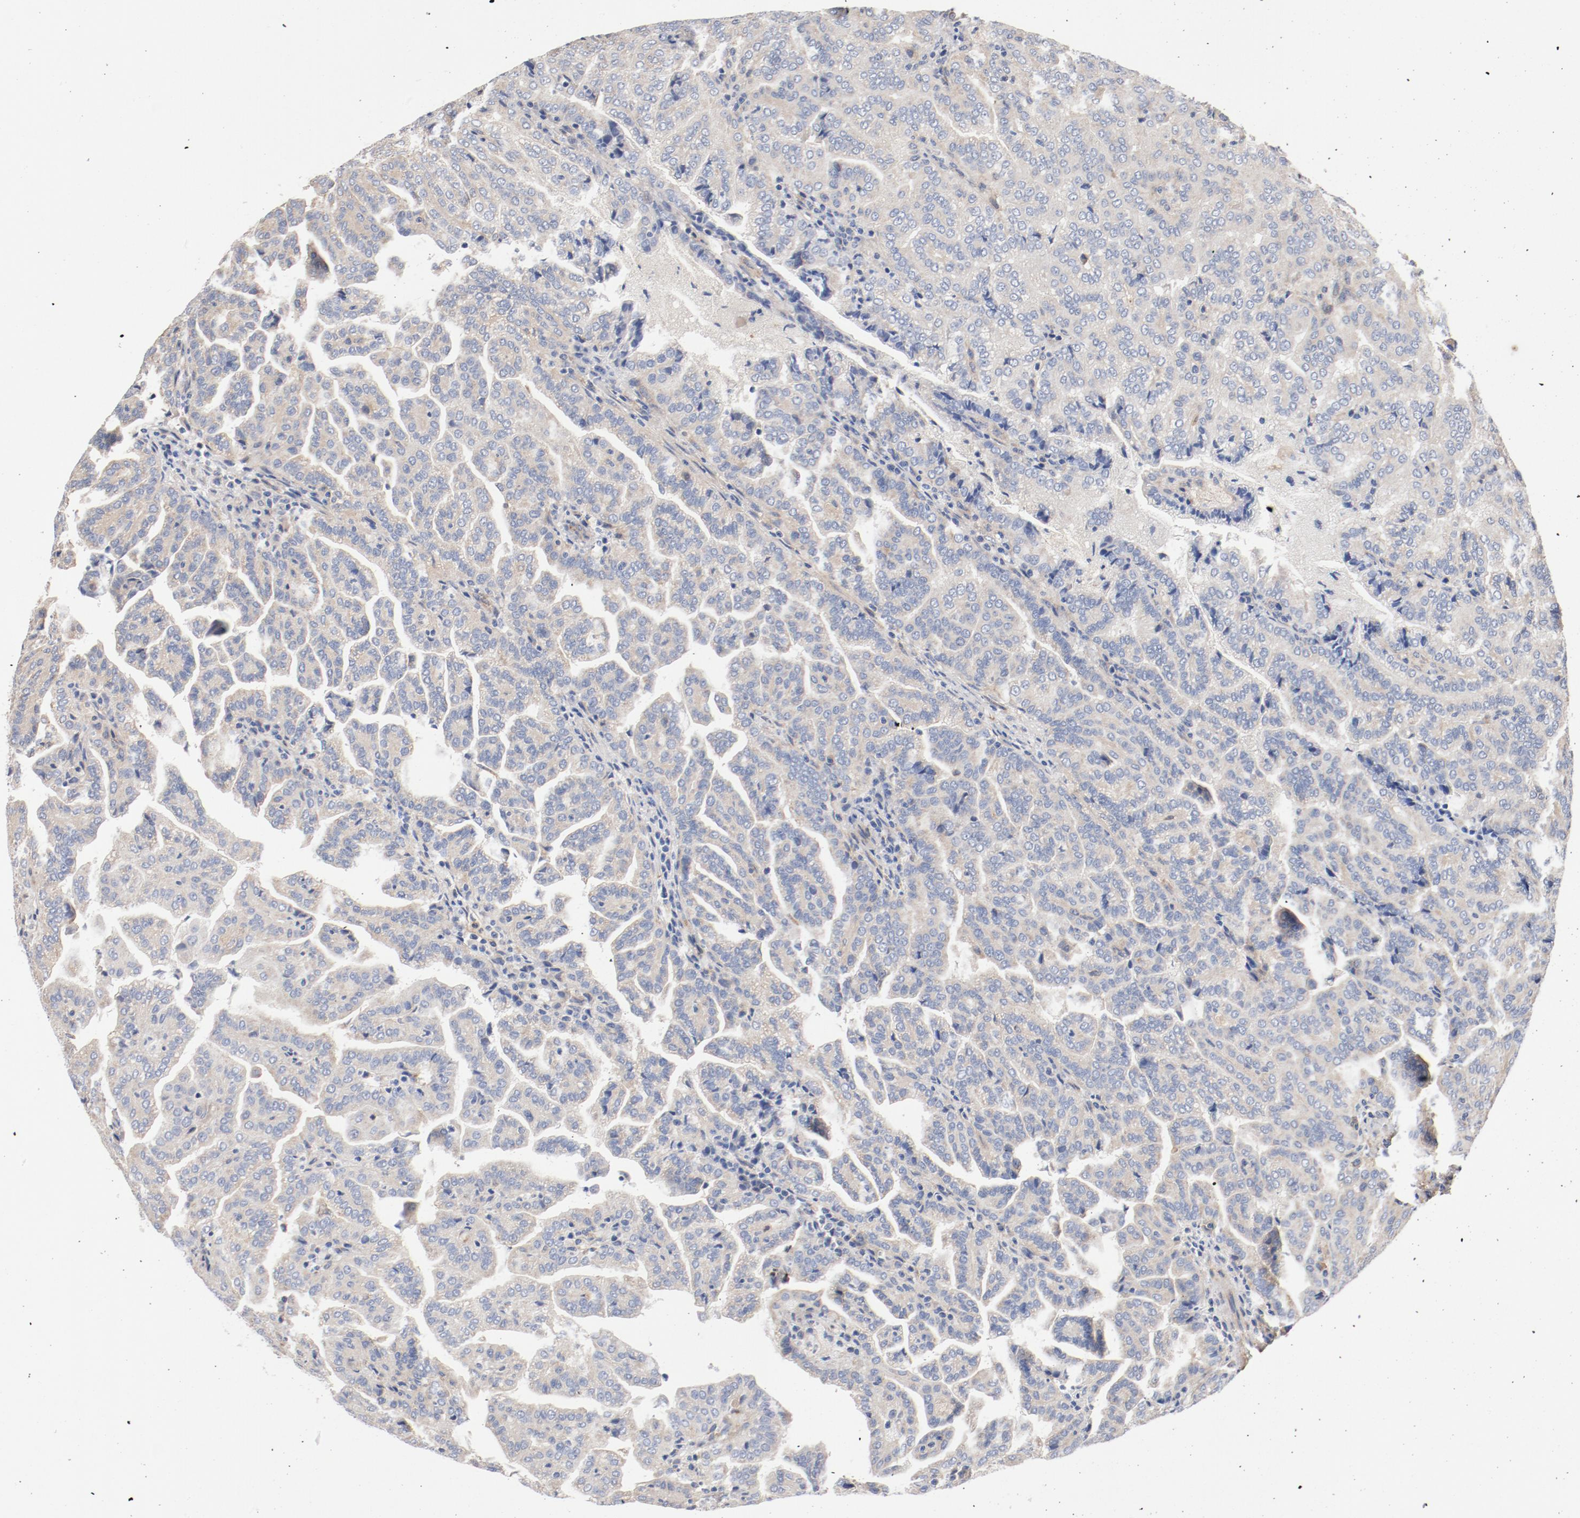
{"staining": {"intensity": "weak", "quantity": "25%-75%", "location": "cytoplasmic/membranous"}, "tissue": "renal cancer", "cell_type": "Tumor cells", "image_type": "cancer", "snomed": [{"axis": "morphology", "description": "Adenocarcinoma, NOS"}, {"axis": "topography", "description": "Kidney"}], "caption": "Immunohistochemistry (IHC) histopathology image of human adenocarcinoma (renal) stained for a protein (brown), which demonstrates low levels of weak cytoplasmic/membranous expression in about 25%-75% of tumor cells.", "gene": "ILK", "patient": {"sex": "male", "age": 61}}